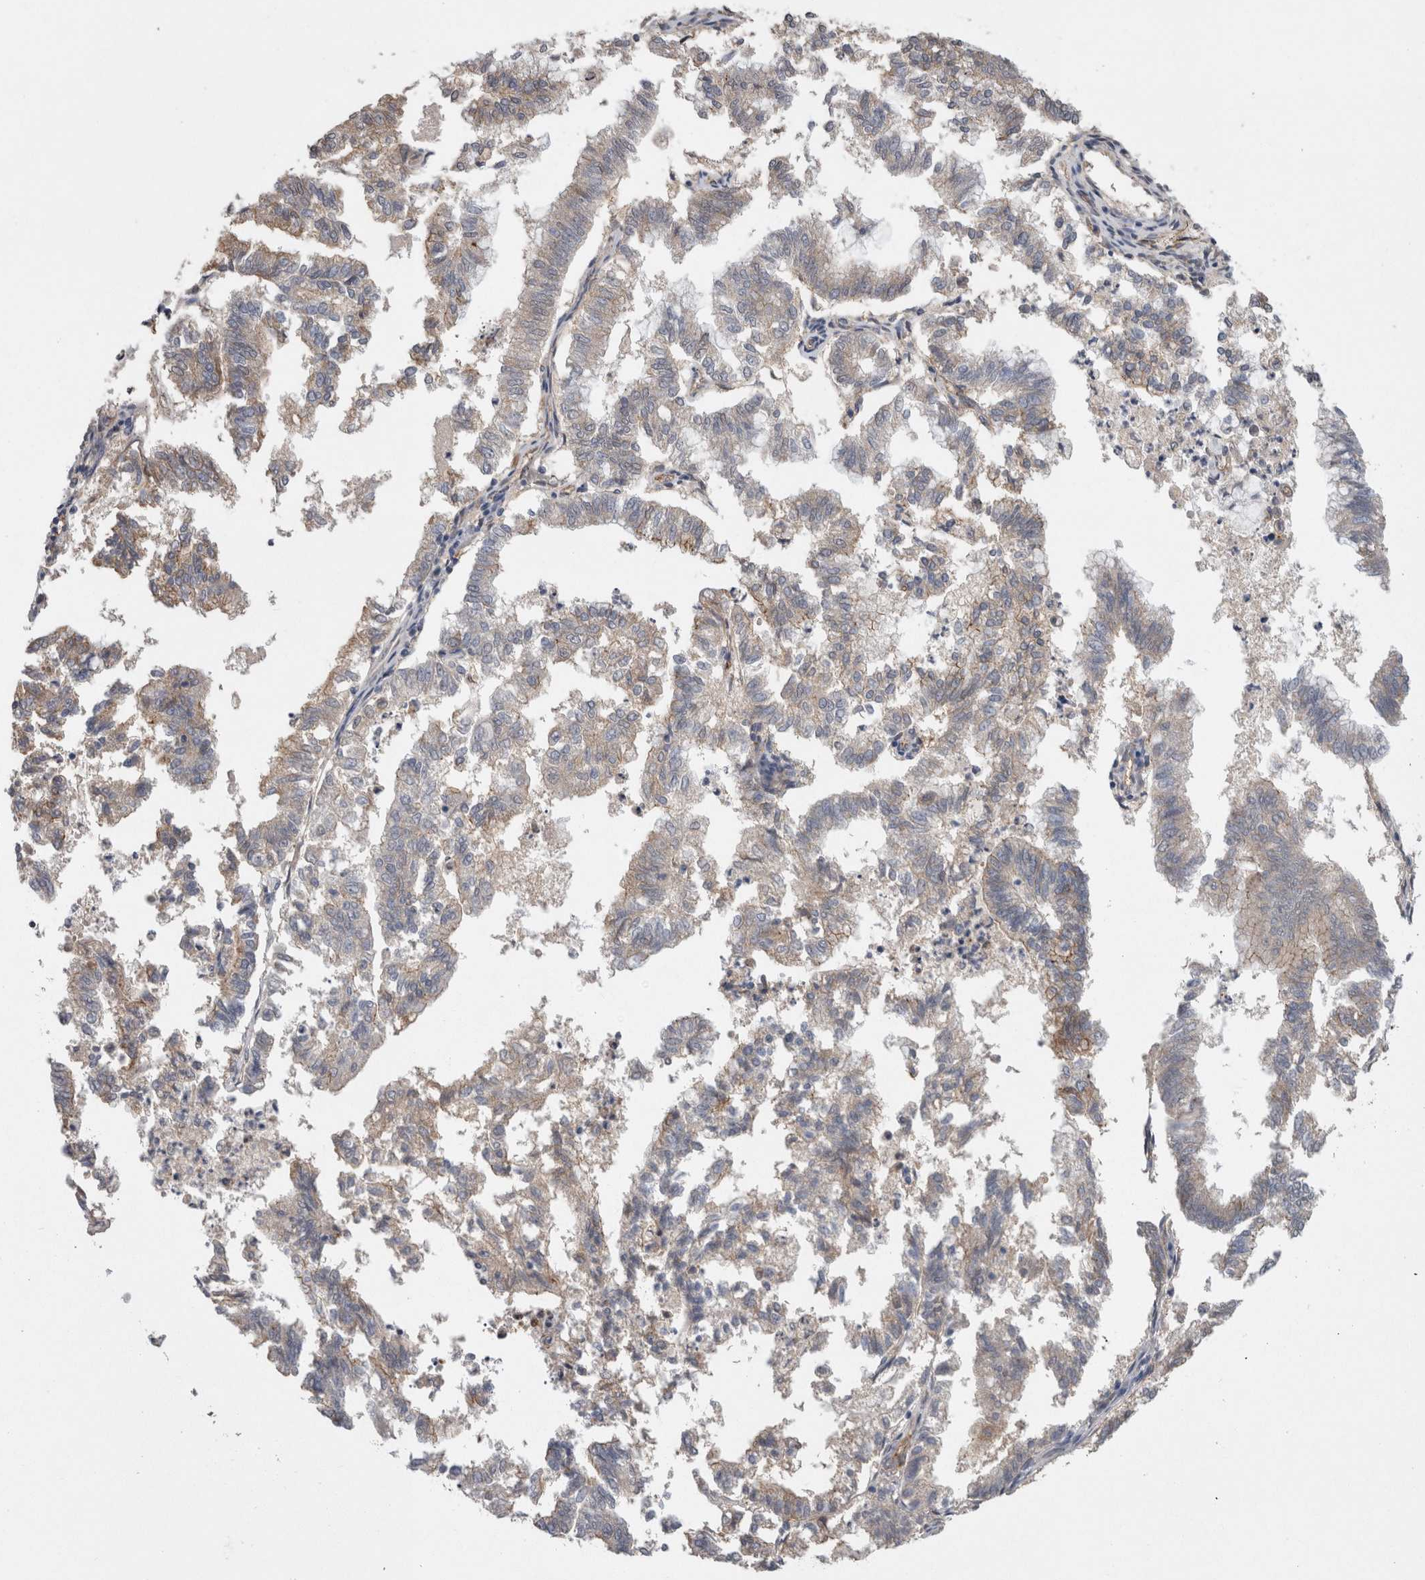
{"staining": {"intensity": "moderate", "quantity": "<25%", "location": "cytoplasmic/membranous"}, "tissue": "endometrial cancer", "cell_type": "Tumor cells", "image_type": "cancer", "snomed": [{"axis": "morphology", "description": "Necrosis, NOS"}, {"axis": "morphology", "description": "Adenocarcinoma, NOS"}, {"axis": "topography", "description": "Endometrium"}], "caption": "A photomicrograph of endometrial adenocarcinoma stained for a protein demonstrates moderate cytoplasmic/membranous brown staining in tumor cells.", "gene": "NECTIN2", "patient": {"sex": "female", "age": 79}}